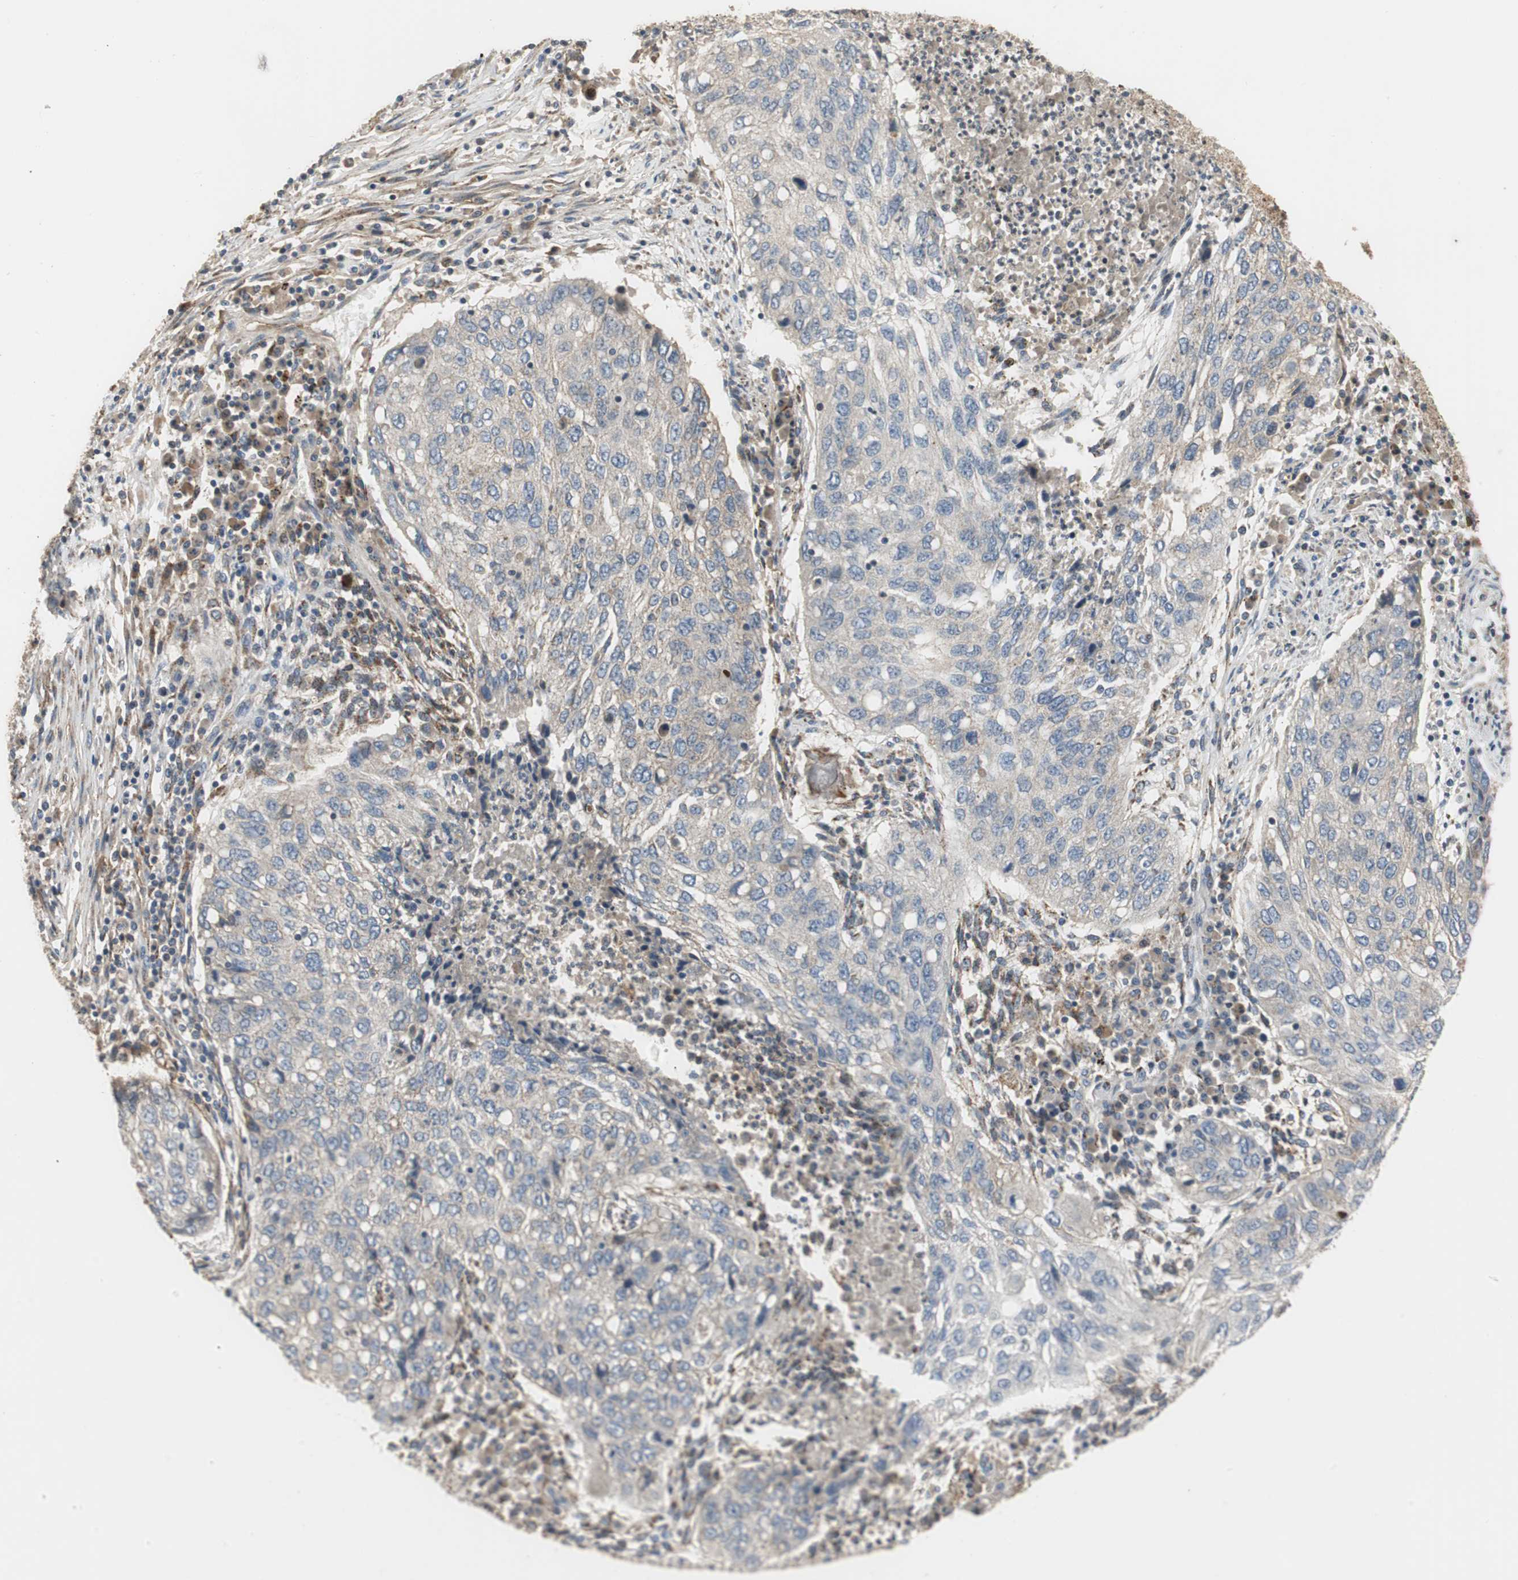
{"staining": {"intensity": "negative", "quantity": "none", "location": "none"}, "tissue": "lung cancer", "cell_type": "Tumor cells", "image_type": "cancer", "snomed": [{"axis": "morphology", "description": "Squamous cell carcinoma, NOS"}, {"axis": "topography", "description": "Lung"}], "caption": "Tumor cells are negative for brown protein staining in lung squamous cell carcinoma. (Brightfield microscopy of DAB (3,3'-diaminobenzidine) IHC at high magnification).", "gene": "ALPL", "patient": {"sex": "female", "age": 63}}